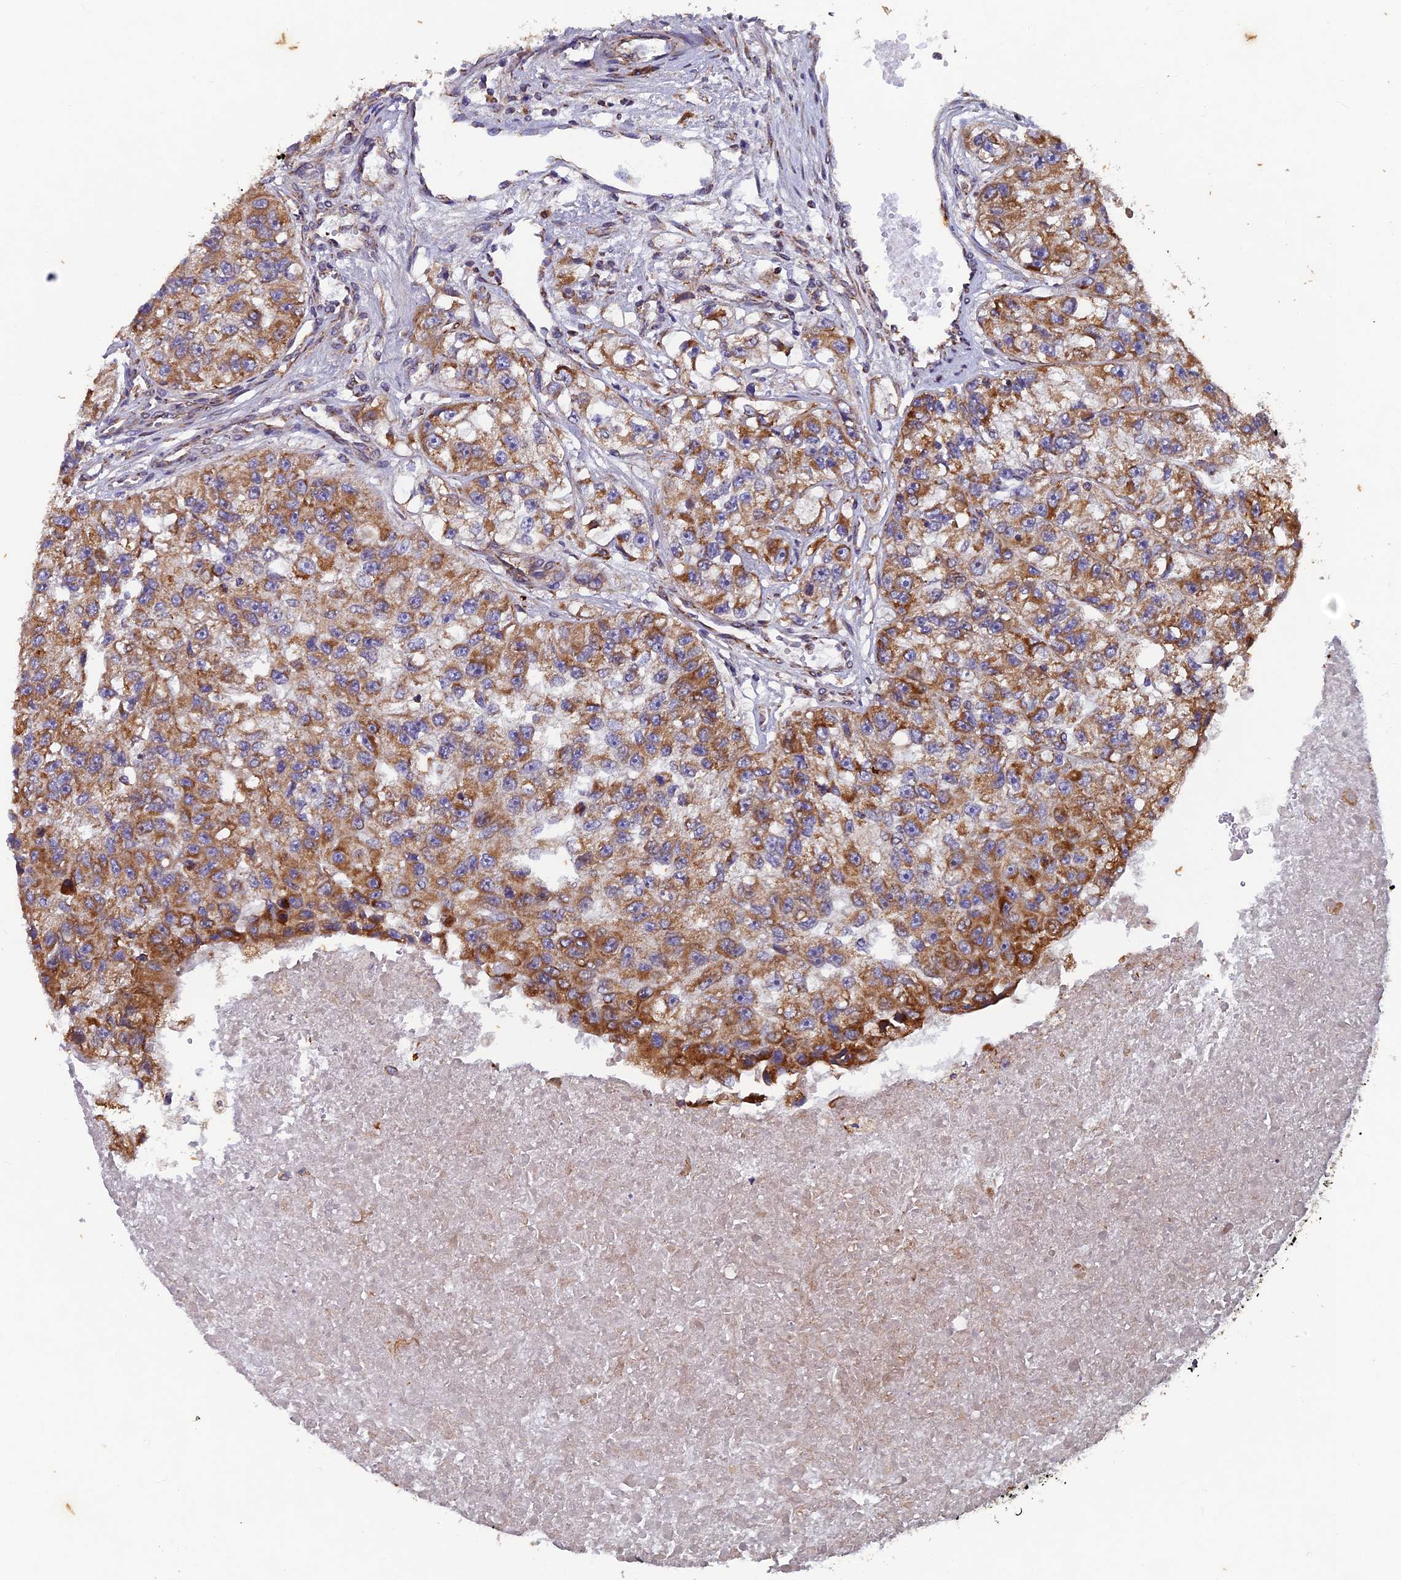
{"staining": {"intensity": "moderate", "quantity": ">75%", "location": "cytoplasmic/membranous"}, "tissue": "renal cancer", "cell_type": "Tumor cells", "image_type": "cancer", "snomed": [{"axis": "morphology", "description": "Adenocarcinoma, NOS"}, {"axis": "topography", "description": "Kidney"}], "caption": "Protein expression by immunohistochemistry shows moderate cytoplasmic/membranous positivity in about >75% of tumor cells in renal cancer (adenocarcinoma).", "gene": "AP4S1", "patient": {"sex": "male", "age": 63}}